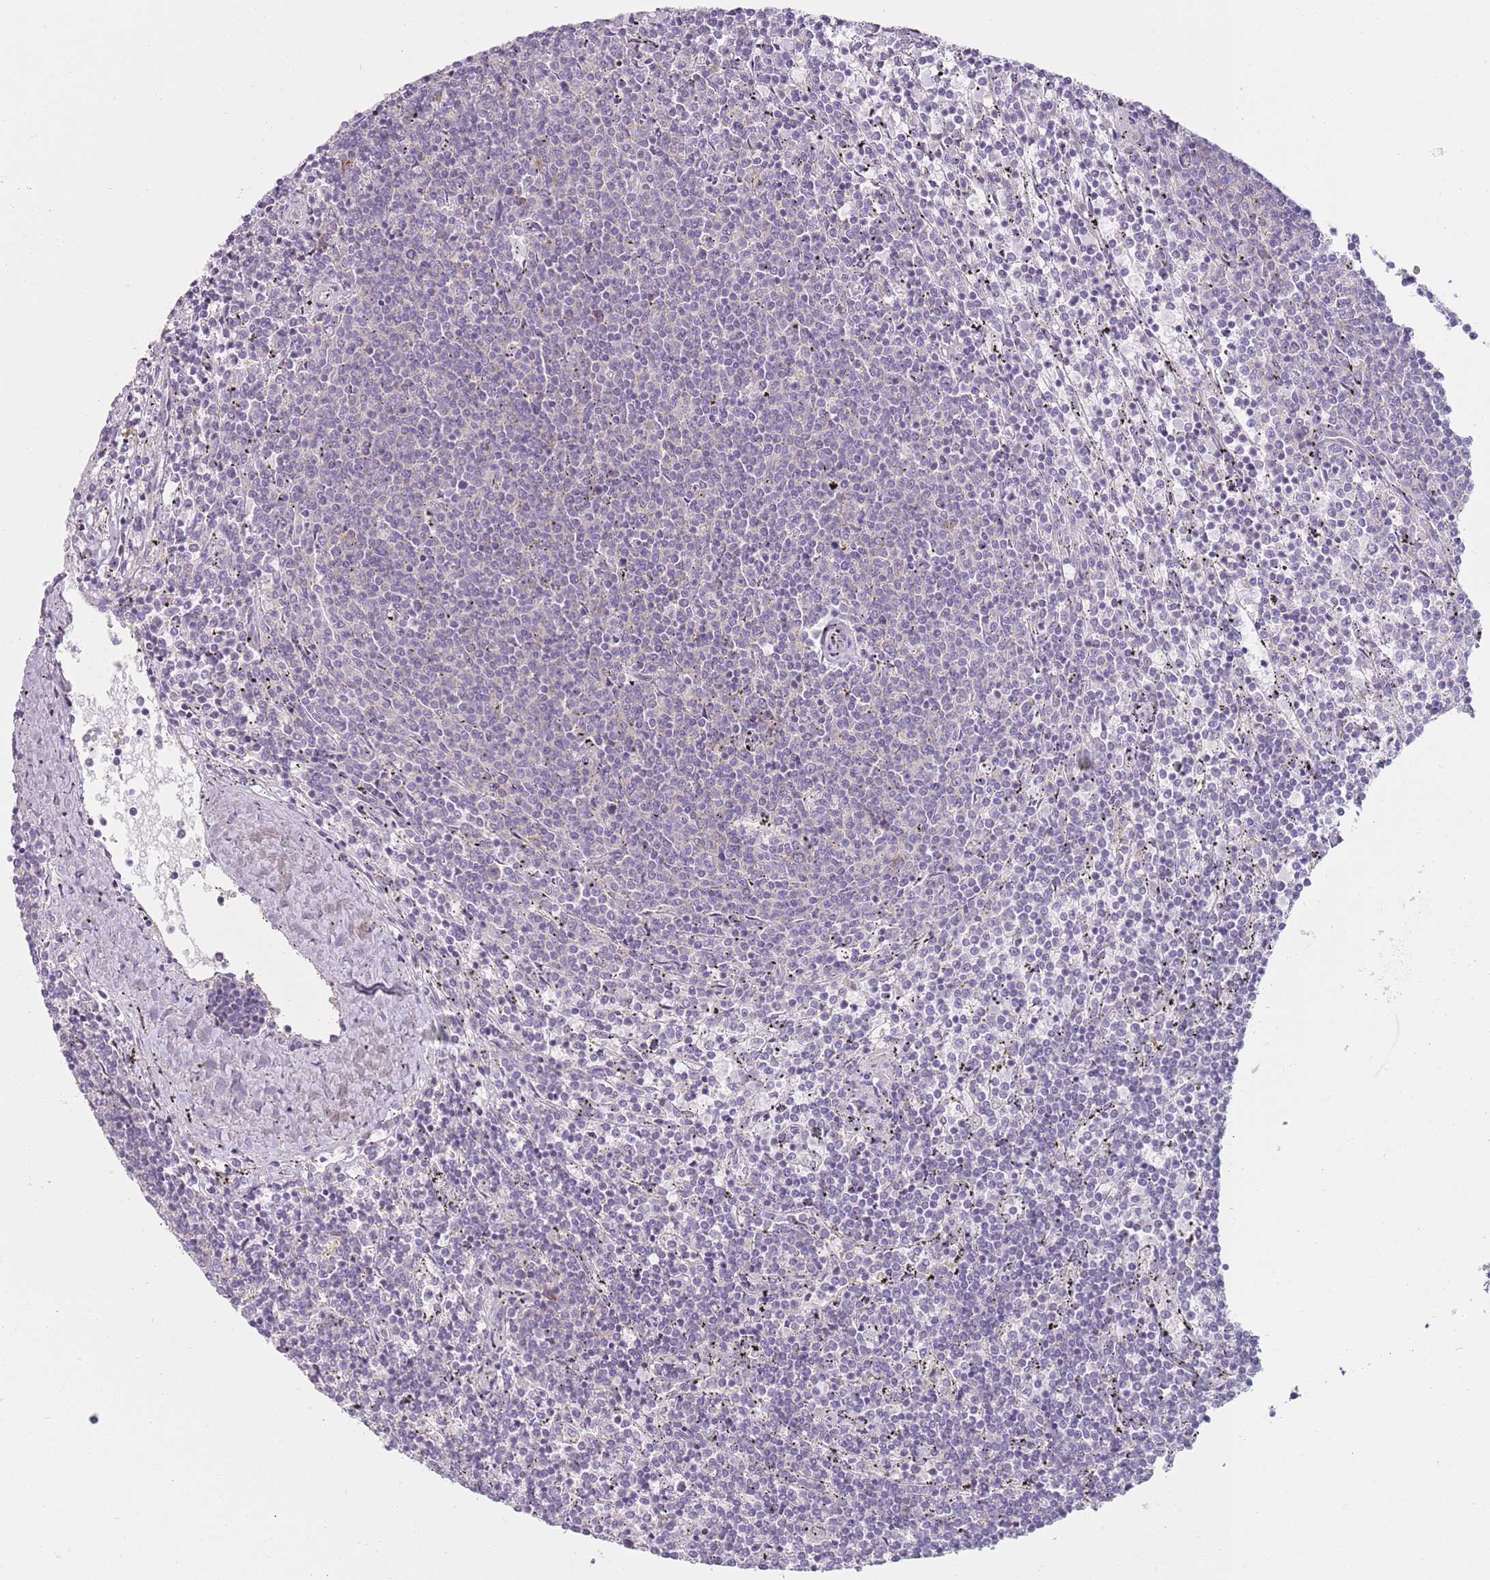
{"staining": {"intensity": "negative", "quantity": "none", "location": "none"}, "tissue": "lymphoma", "cell_type": "Tumor cells", "image_type": "cancer", "snomed": [{"axis": "morphology", "description": "Malignant lymphoma, non-Hodgkin's type, Low grade"}, {"axis": "topography", "description": "Spleen"}], "caption": "DAB immunohistochemical staining of human low-grade malignant lymphoma, non-Hodgkin's type displays no significant positivity in tumor cells.", "gene": "SLC26A6", "patient": {"sex": "female", "age": 50}}